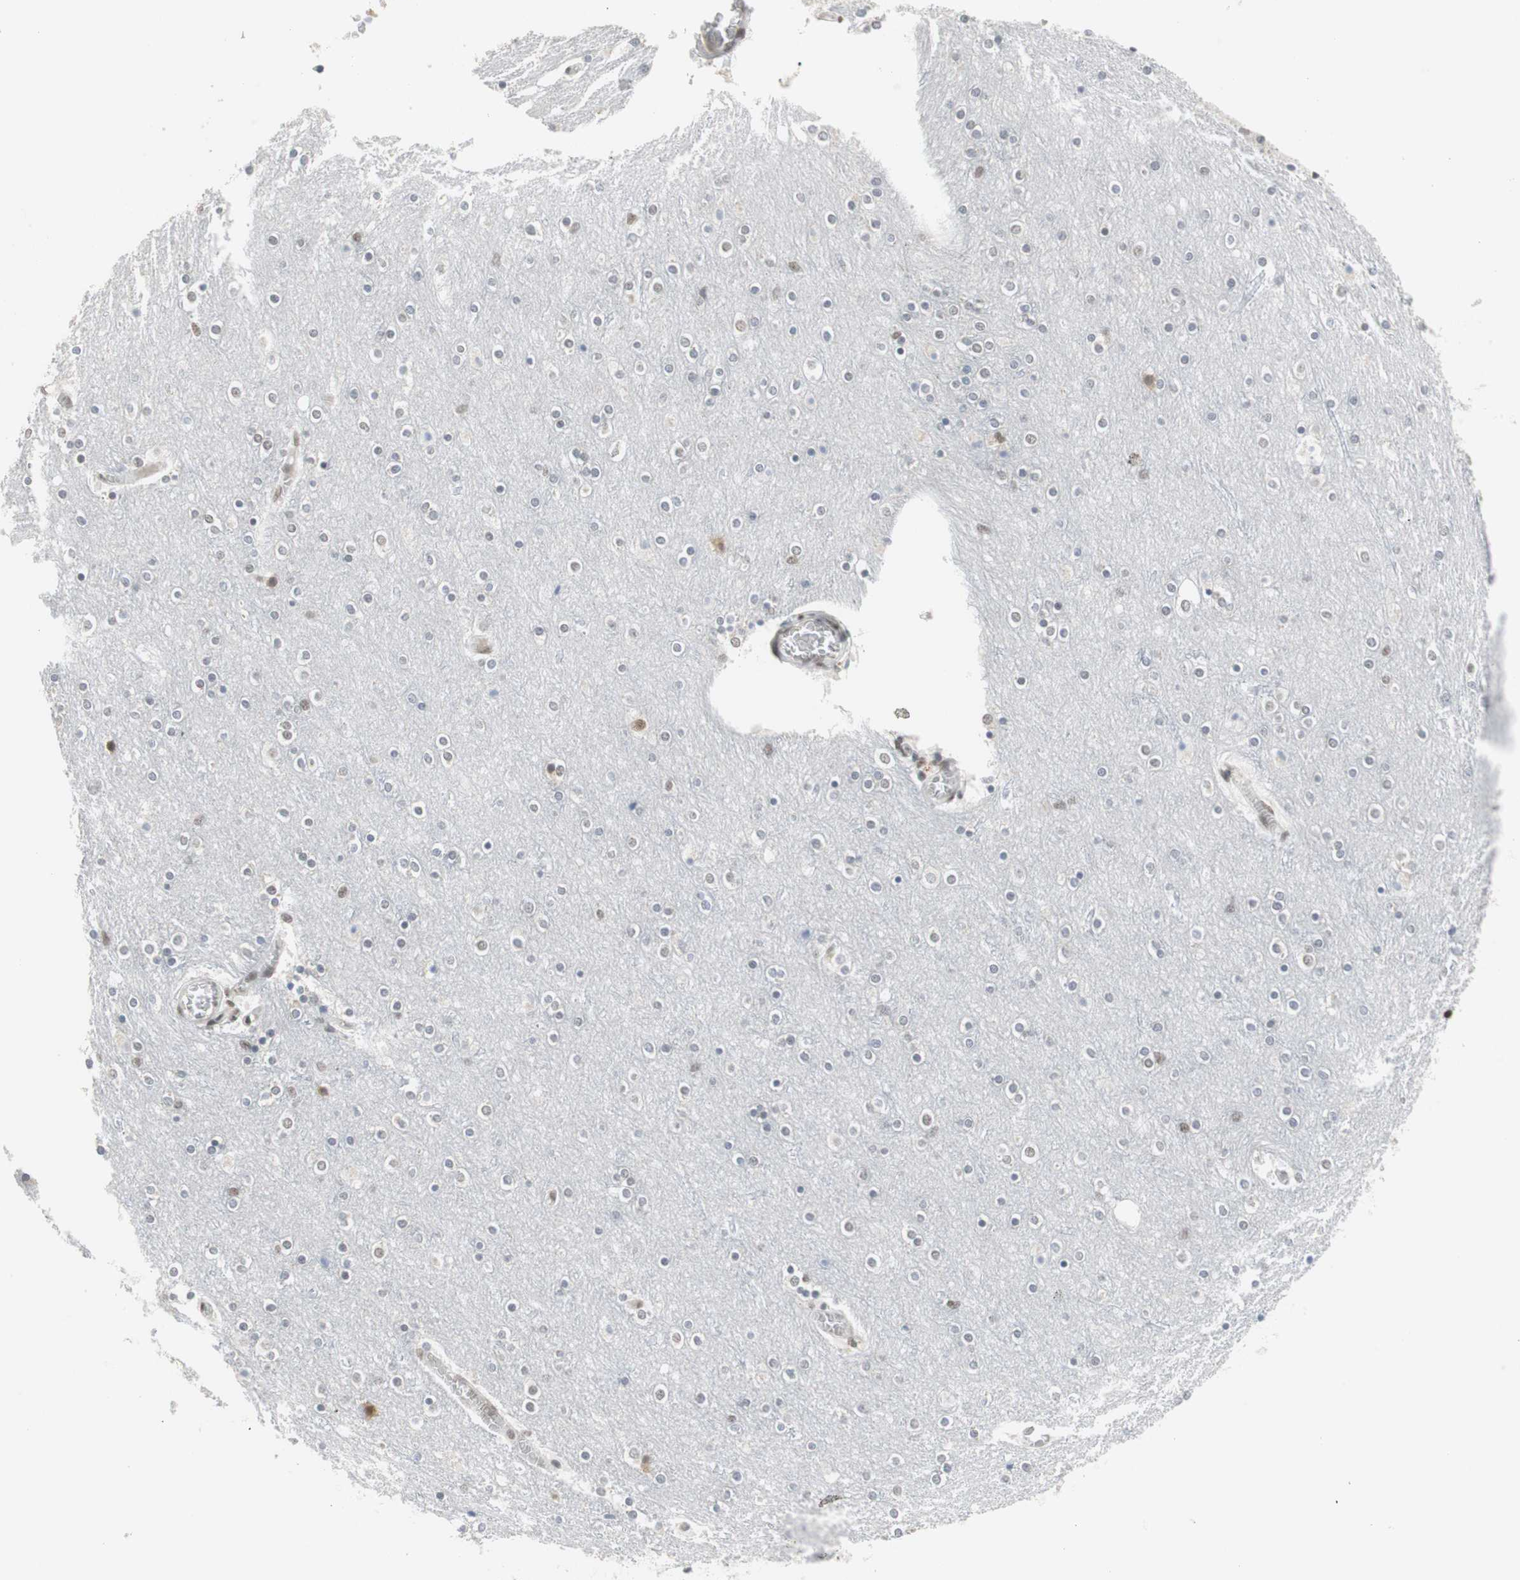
{"staining": {"intensity": "weak", "quantity": ">75%", "location": "nuclear"}, "tissue": "cerebral cortex", "cell_type": "Endothelial cells", "image_type": "normal", "snomed": [{"axis": "morphology", "description": "Normal tissue, NOS"}, {"axis": "topography", "description": "Cerebral cortex"}], "caption": "Immunohistochemistry (IHC) of unremarkable cerebral cortex displays low levels of weak nuclear staining in approximately >75% of endothelial cells.", "gene": "RTF1", "patient": {"sex": "female", "age": 54}}